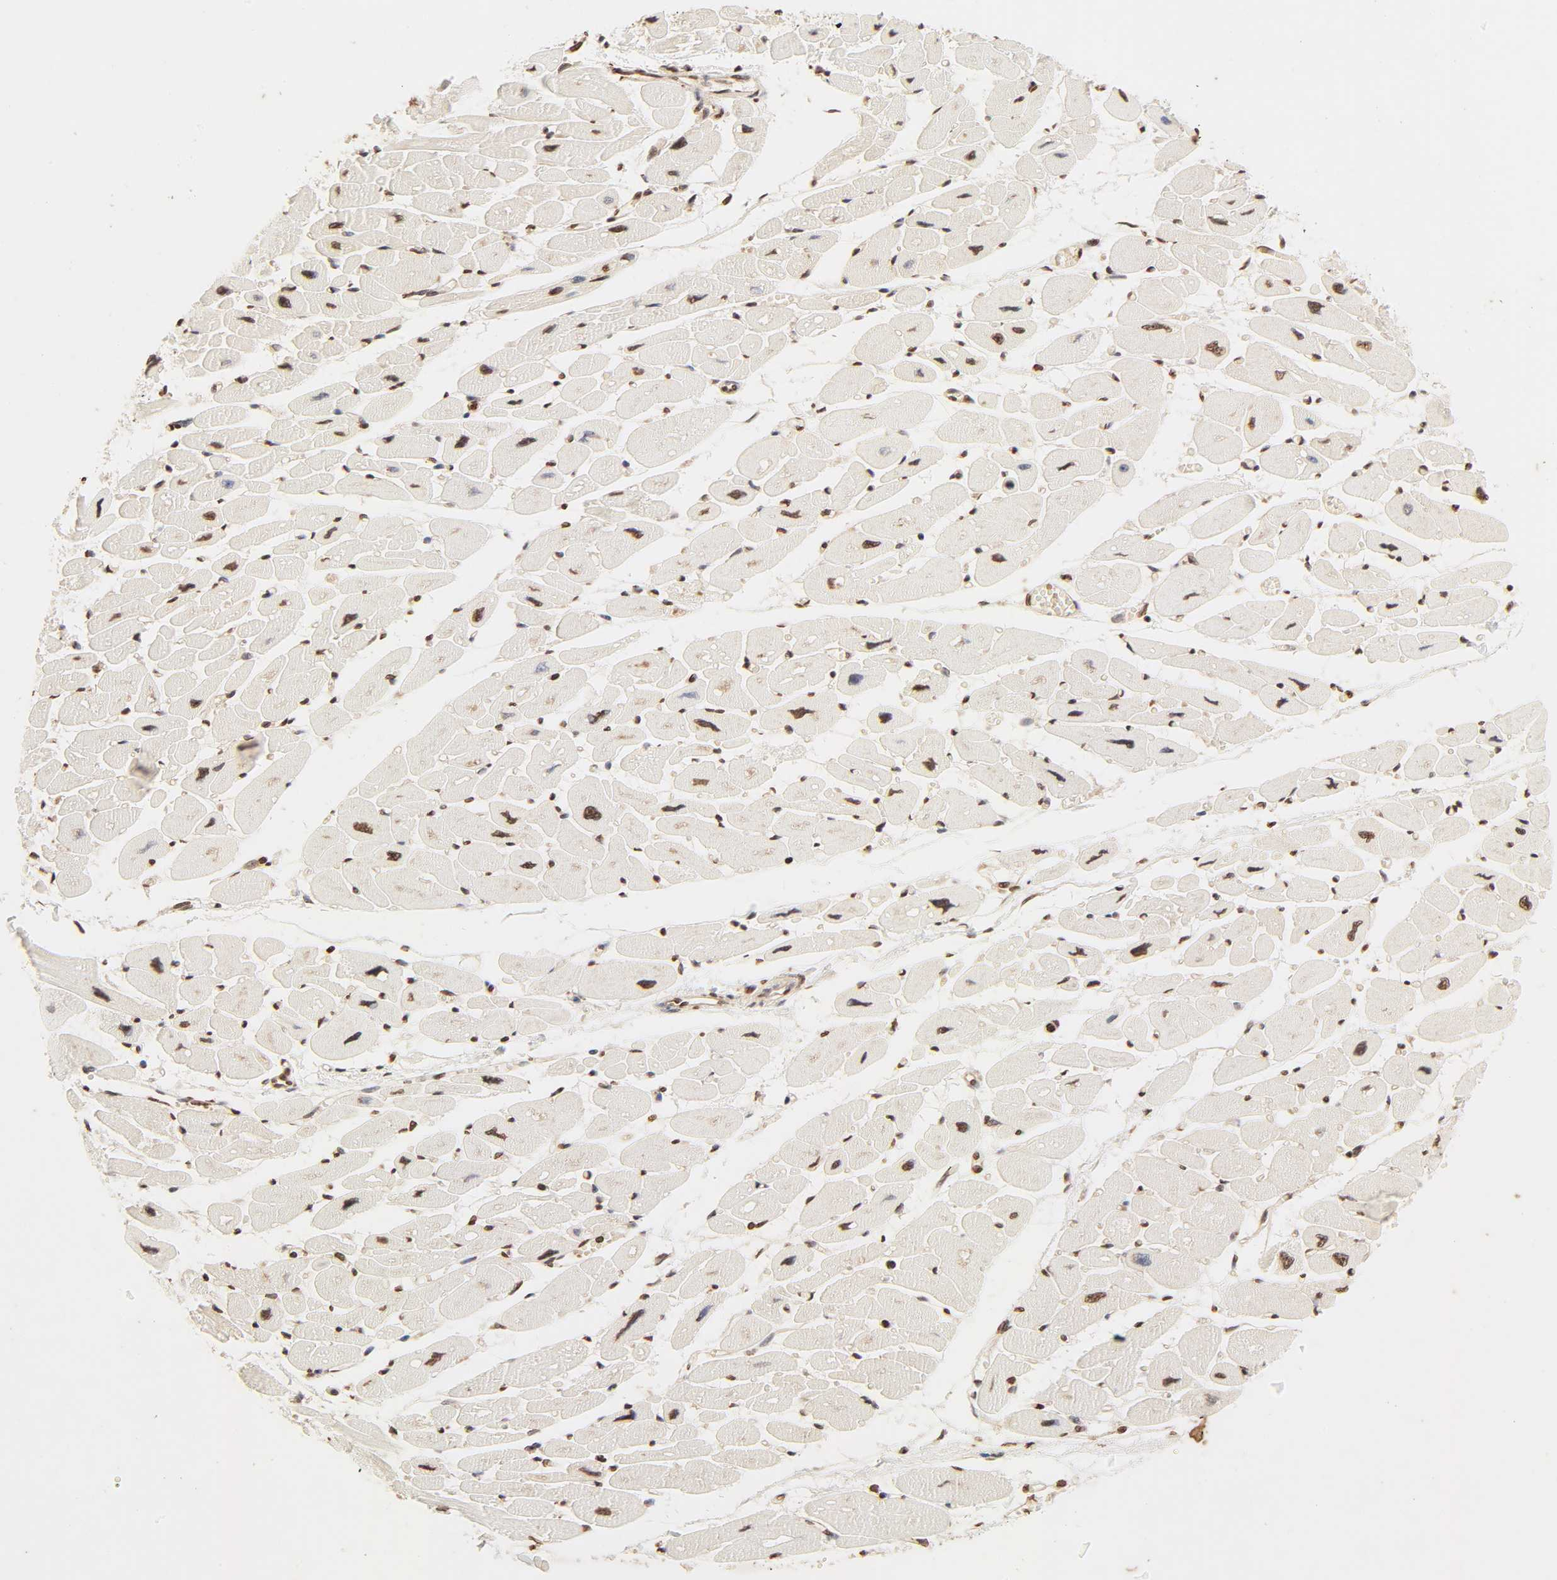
{"staining": {"intensity": "moderate", "quantity": ">75%", "location": "nuclear"}, "tissue": "heart muscle", "cell_type": "Cardiomyocytes", "image_type": "normal", "snomed": [{"axis": "morphology", "description": "Normal tissue, NOS"}, {"axis": "topography", "description": "Heart"}], "caption": "Immunohistochemical staining of unremarkable human heart muscle displays moderate nuclear protein staining in about >75% of cardiomyocytes. Using DAB (3,3'-diaminobenzidine) (brown) and hematoxylin (blue) stains, captured at high magnification using brightfield microscopy.", "gene": "TBL1X", "patient": {"sex": "female", "age": 54}}